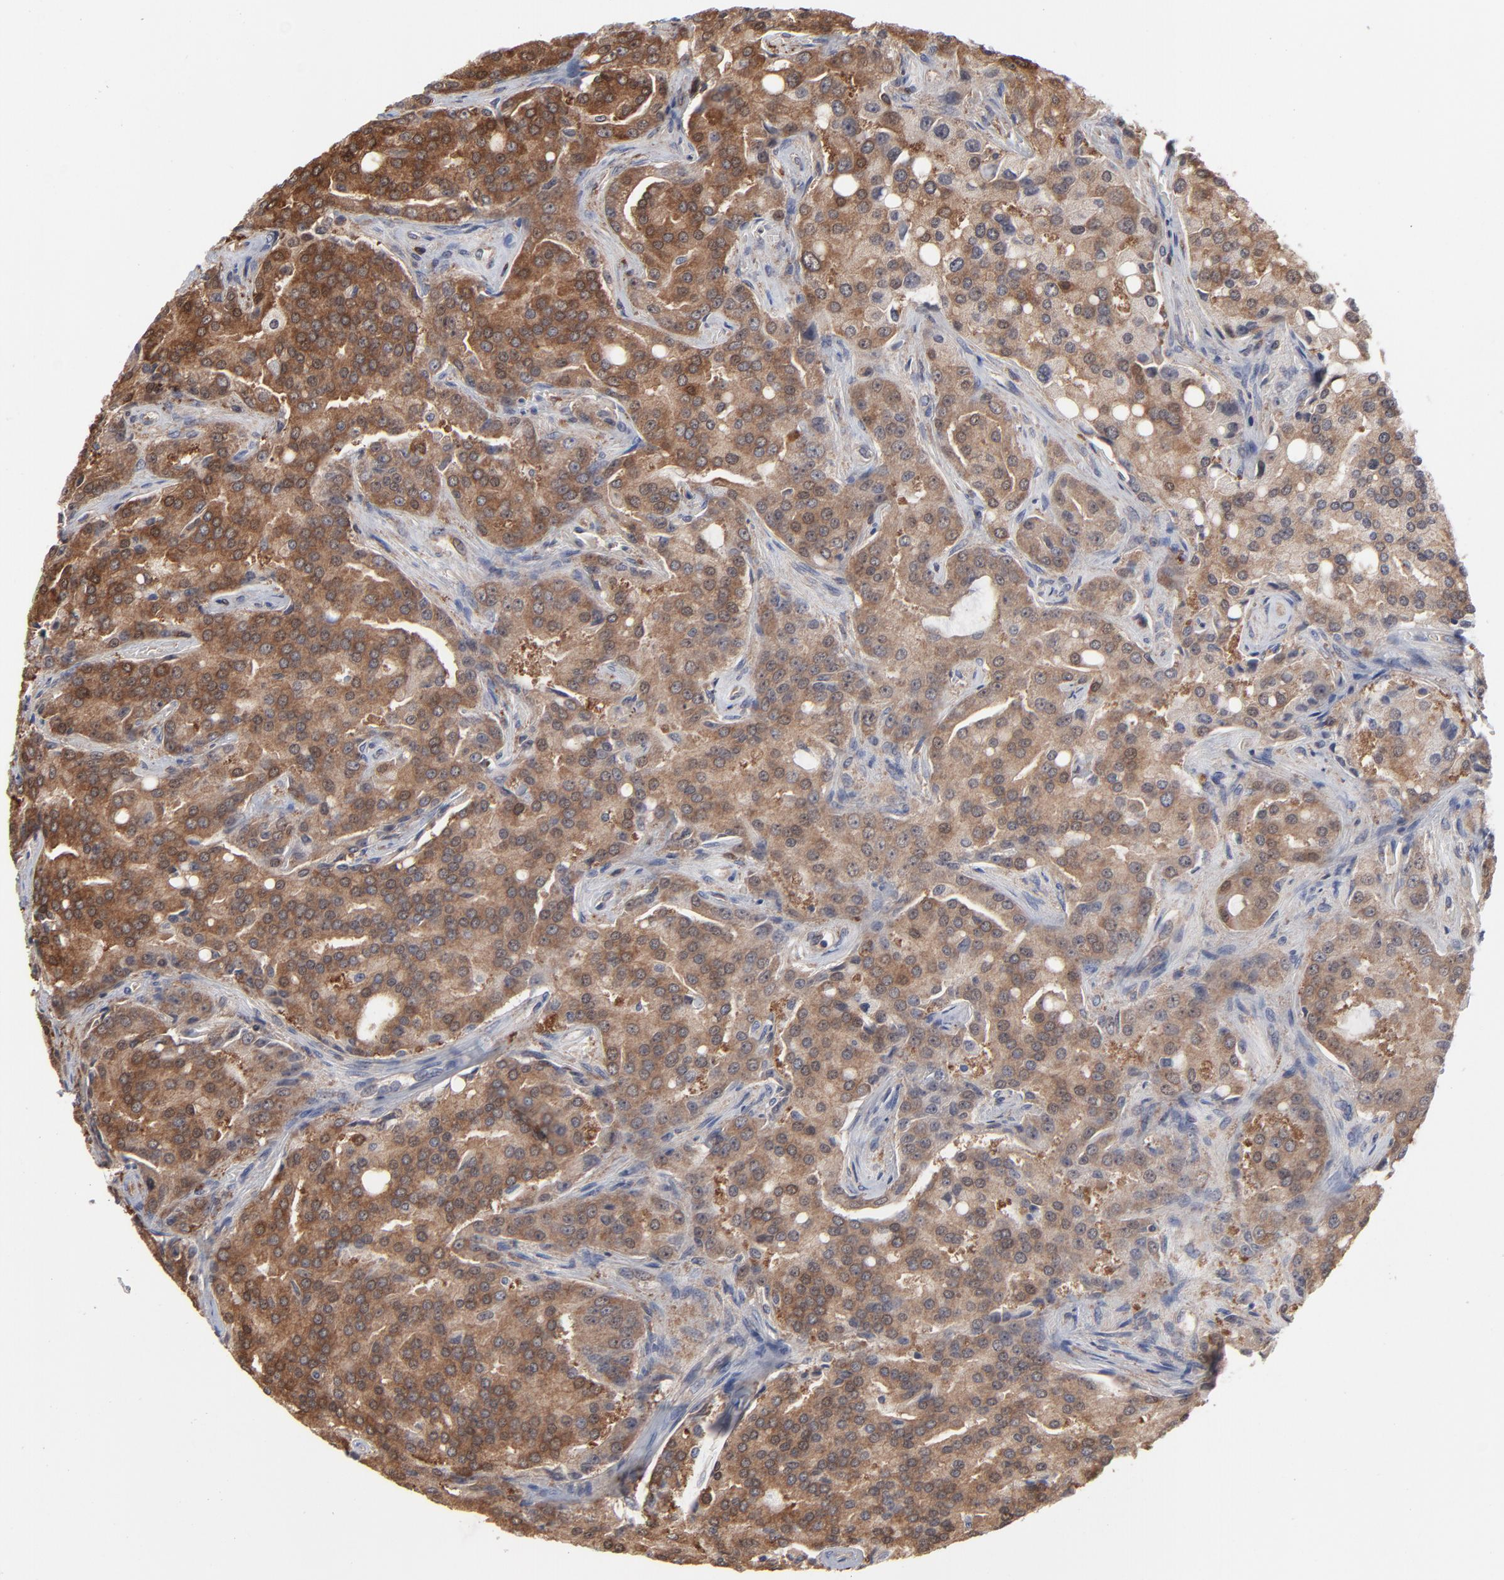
{"staining": {"intensity": "strong", "quantity": ">75%", "location": "cytoplasmic/membranous"}, "tissue": "prostate cancer", "cell_type": "Tumor cells", "image_type": "cancer", "snomed": [{"axis": "morphology", "description": "Adenocarcinoma, High grade"}, {"axis": "topography", "description": "Prostate"}], "caption": "The photomicrograph demonstrates a brown stain indicating the presence of a protein in the cytoplasmic/membranous of tumor cells in prostate cancer (high-grade adenocarcinoma). (brown staining indicates protein expression, while blue staining denotes nuclei).", "gene": "MAP2K1", "patient": {"sex": "male", "age": 72}}